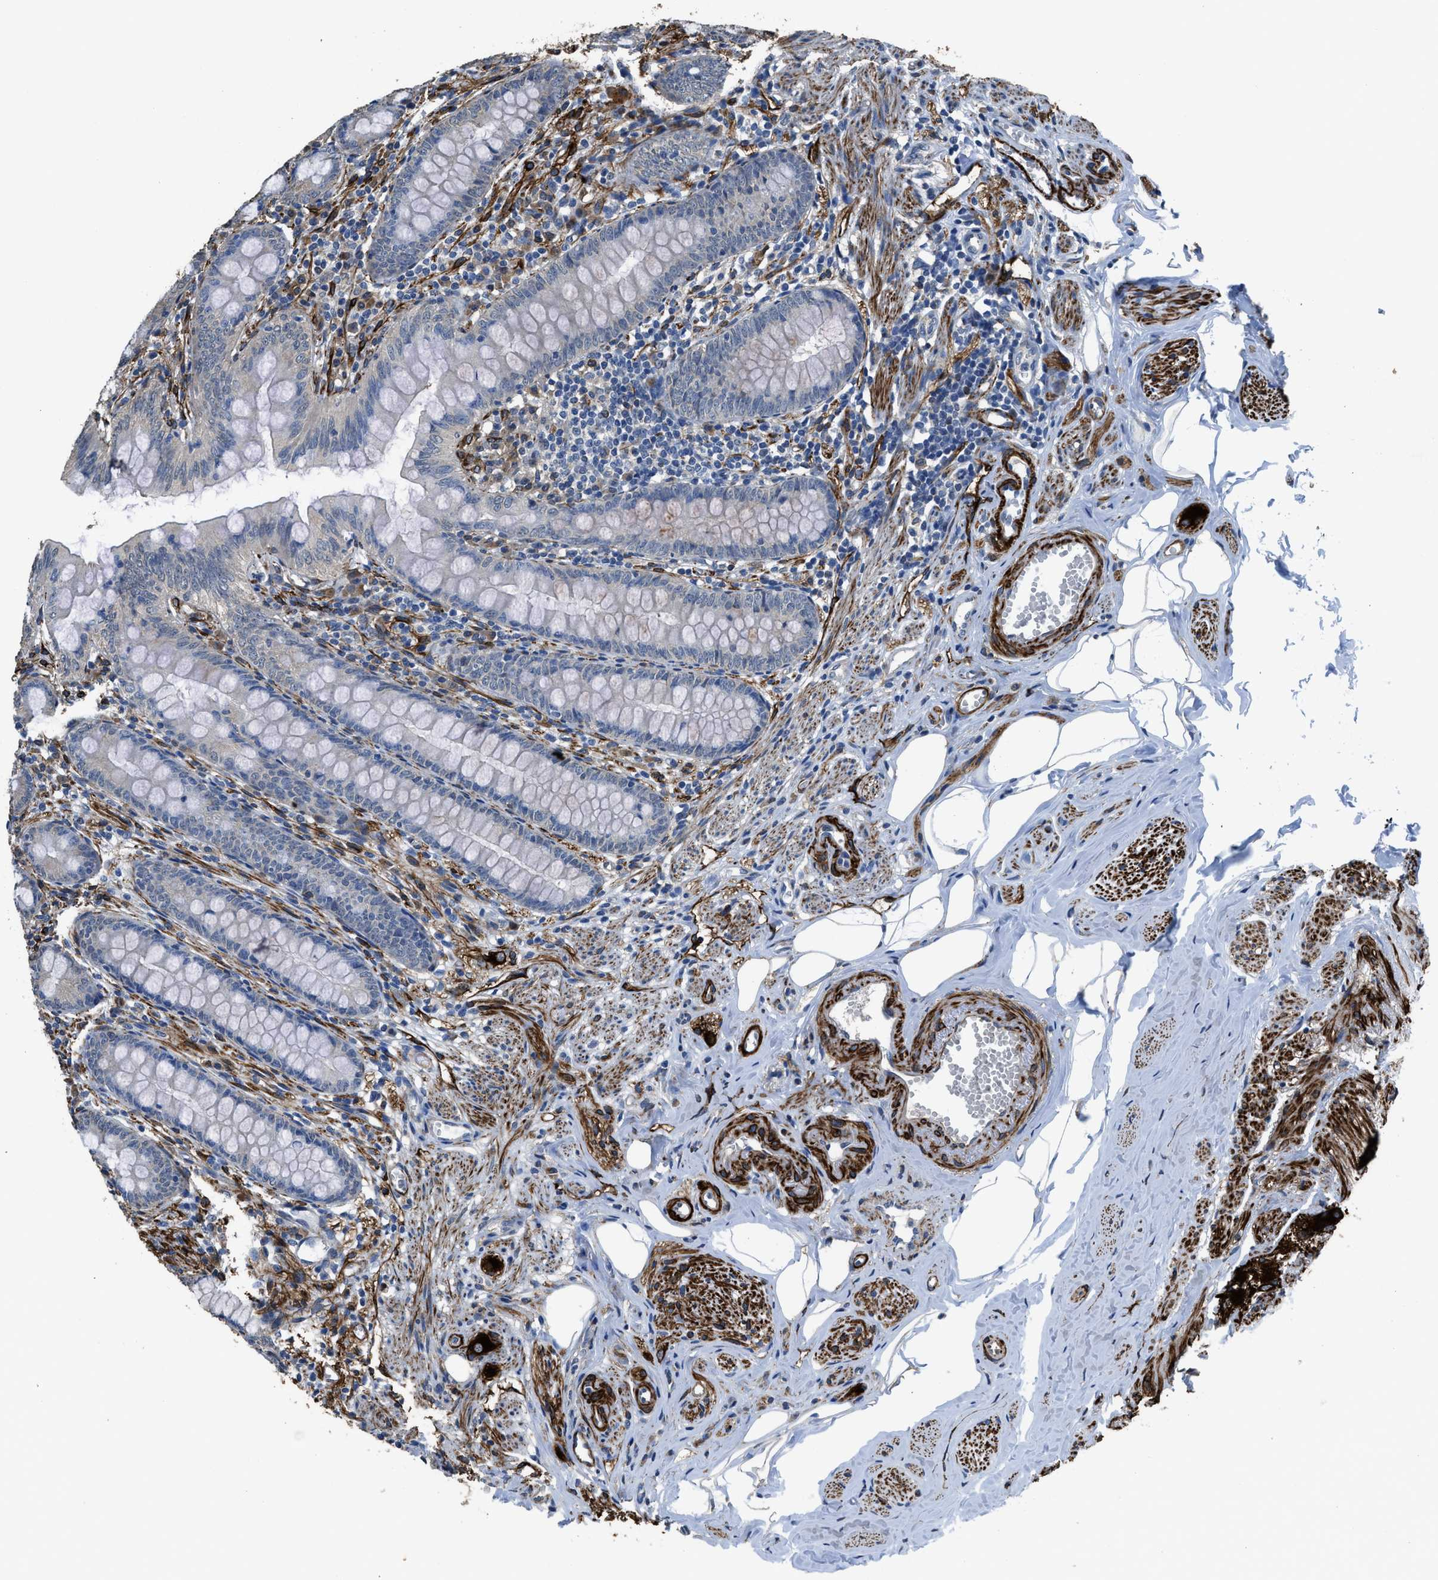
{"staining": {"intensity": "negative", "quantity": "none", "location": "none"}, "tissue": "appendix", "cell_type": "Glandular cells", "image_type": "normal", "snomed": [{"axis": "morphology", "description": "Normal tissue, NOS"}, {"axis": "topography", "description": "Appendix"}], "caption": "Appendix stained for a protein using immunohistochemistry displays no staining glandular cells.", "gene": "SYNM", "patient": {"sex": "female", "age": 77}}